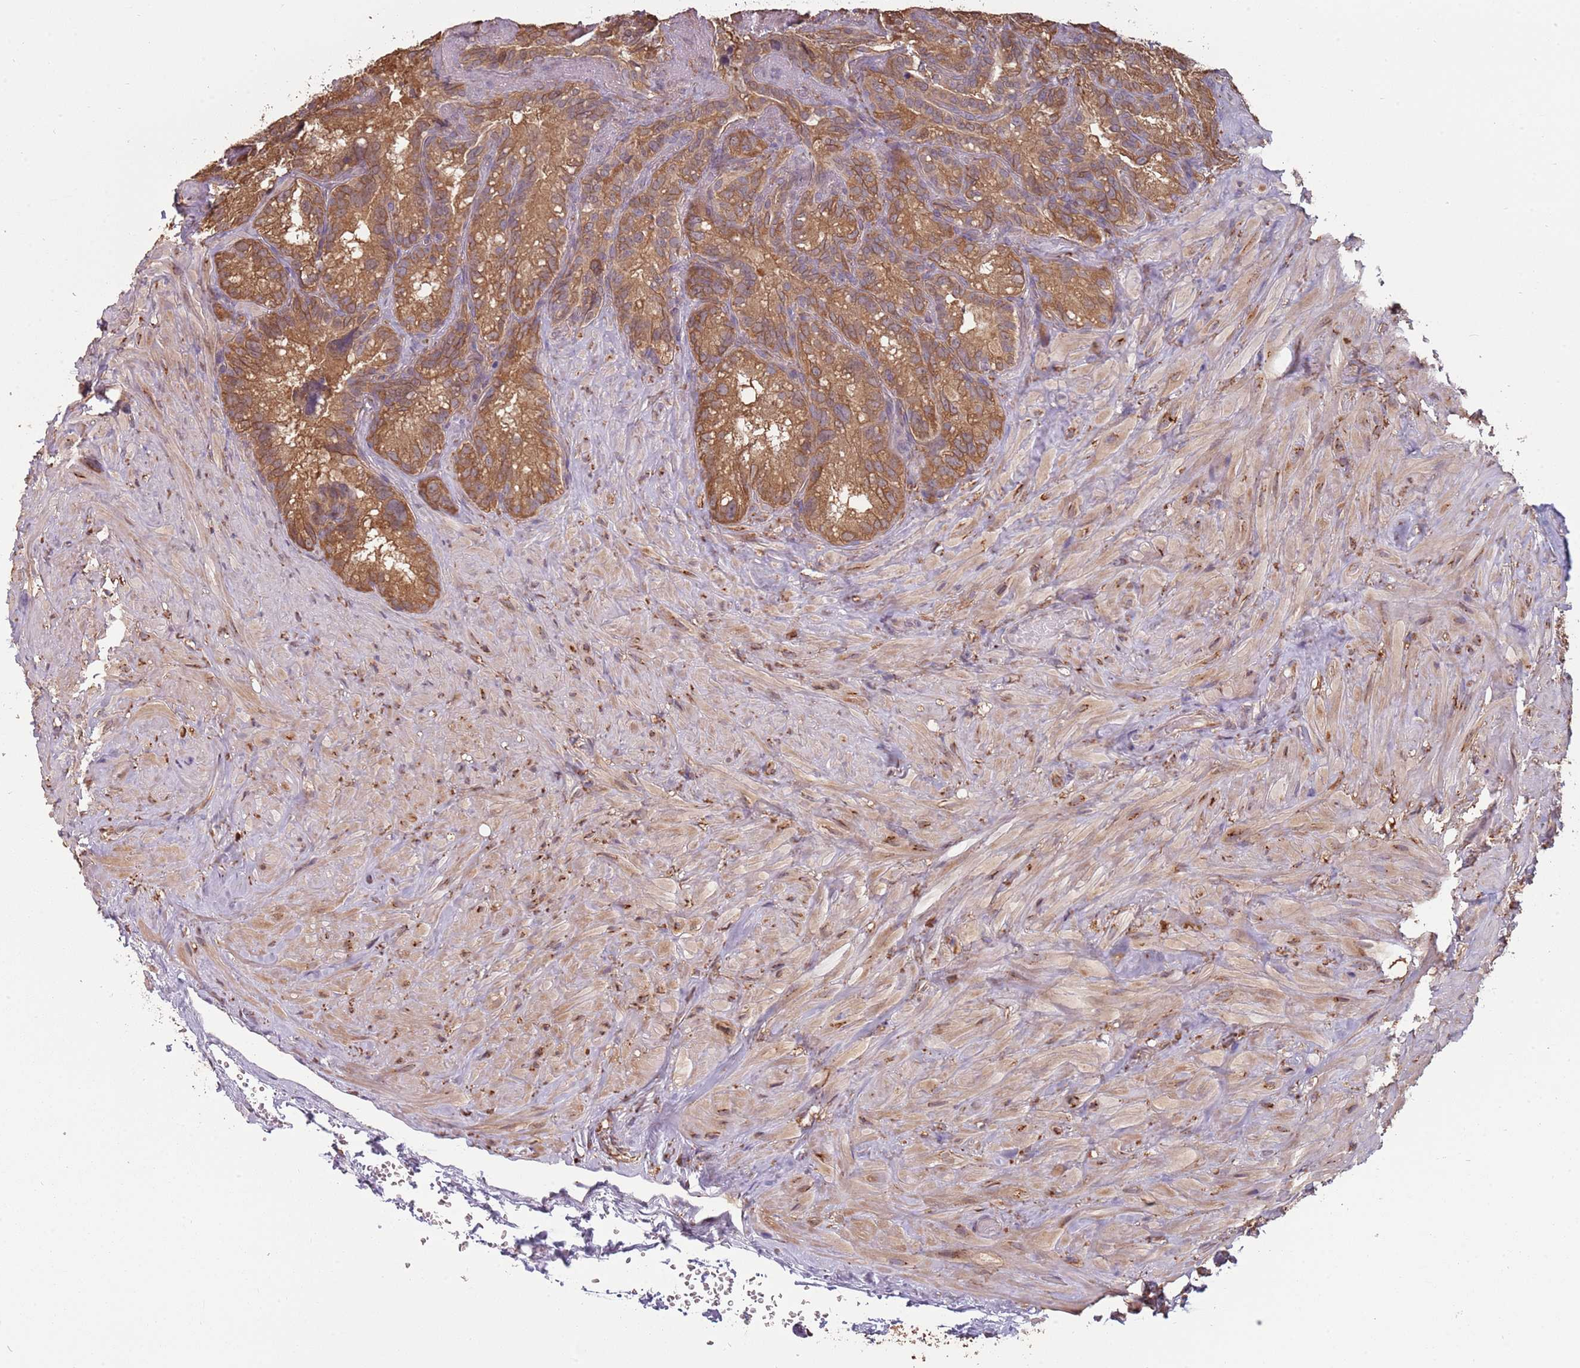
{"staining": {"intensity": "moderate", "quantity": ">75%", "location": "cytoplasmic/membranous"}, "tissue": "seminal vesicle", "cell_type": "Glandular cells", "image_type": "normal", "snomed": [{"axis": "morphology", "description": "Normal tissue, NOS"}, {"axis": "topography", "description": "Seminal veicle"}], "caption": "This micrograph displays IHC staining of unremarkable human seminal vesicle, with medium moderate cytoplasmic/membranous staining in about >75% of glandular cells.", "gene": "COG4", "patient": {"sex": "male", "age": 62}}